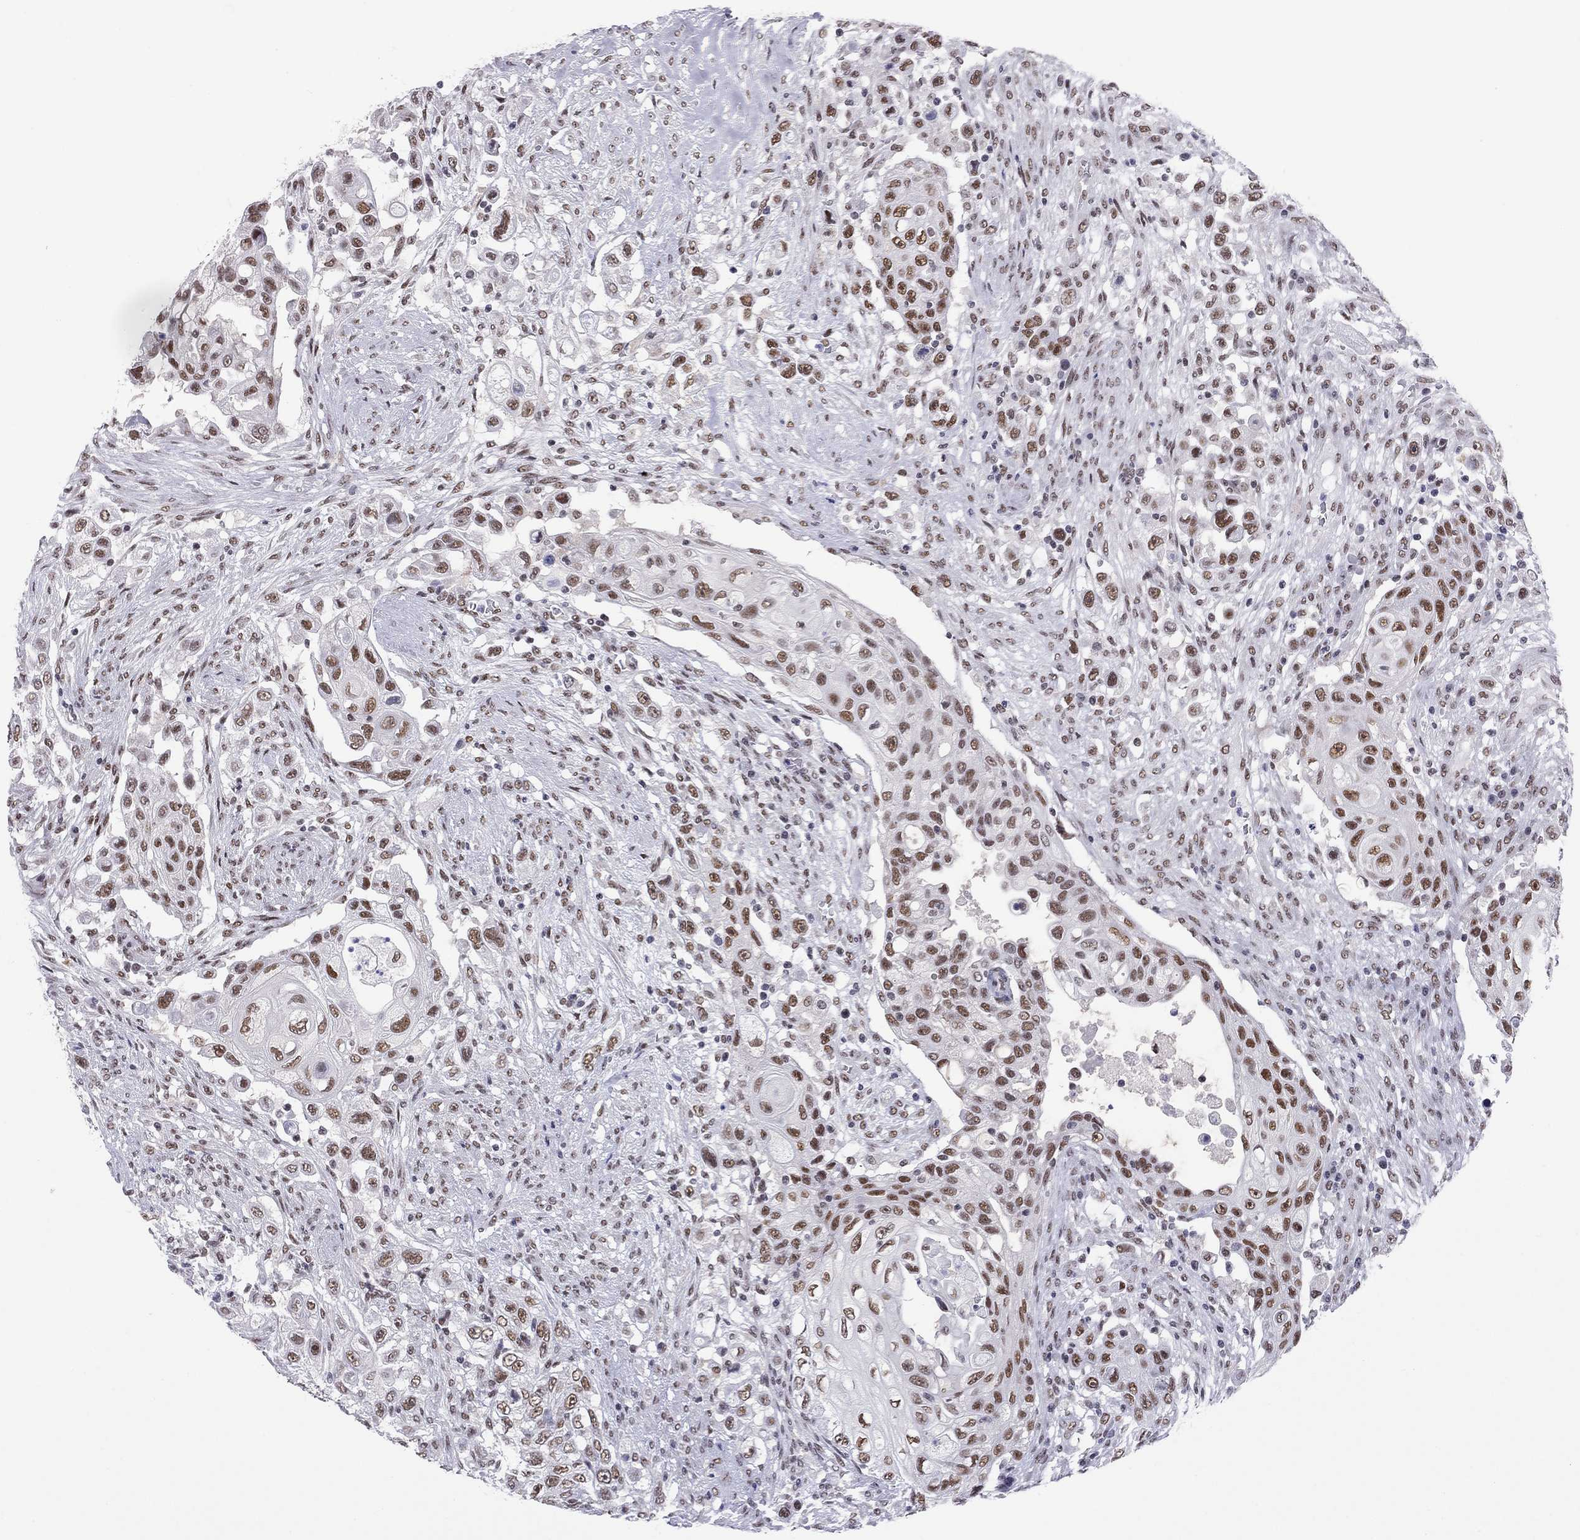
{"staining": {"intensity": "strong", "quantity": ">75%", "location": "nuclear"}, "tissue": "urothelial cancer", "cell_type": "Tumor cells", "image_type": "cancer", "snomed": [{"axis": "morphology", "description": "Urothelial carcinoma, High grade"}, {"axis": "topography", "description": "Urinary bladder"}], "caption": "Urothelial cancer stained for a protein (brown) reveals strong nuclear positive positivity in about >75% of tumor cells.", "gene": "DOT1L", "patient": {"sex": "female", "age": 56}}